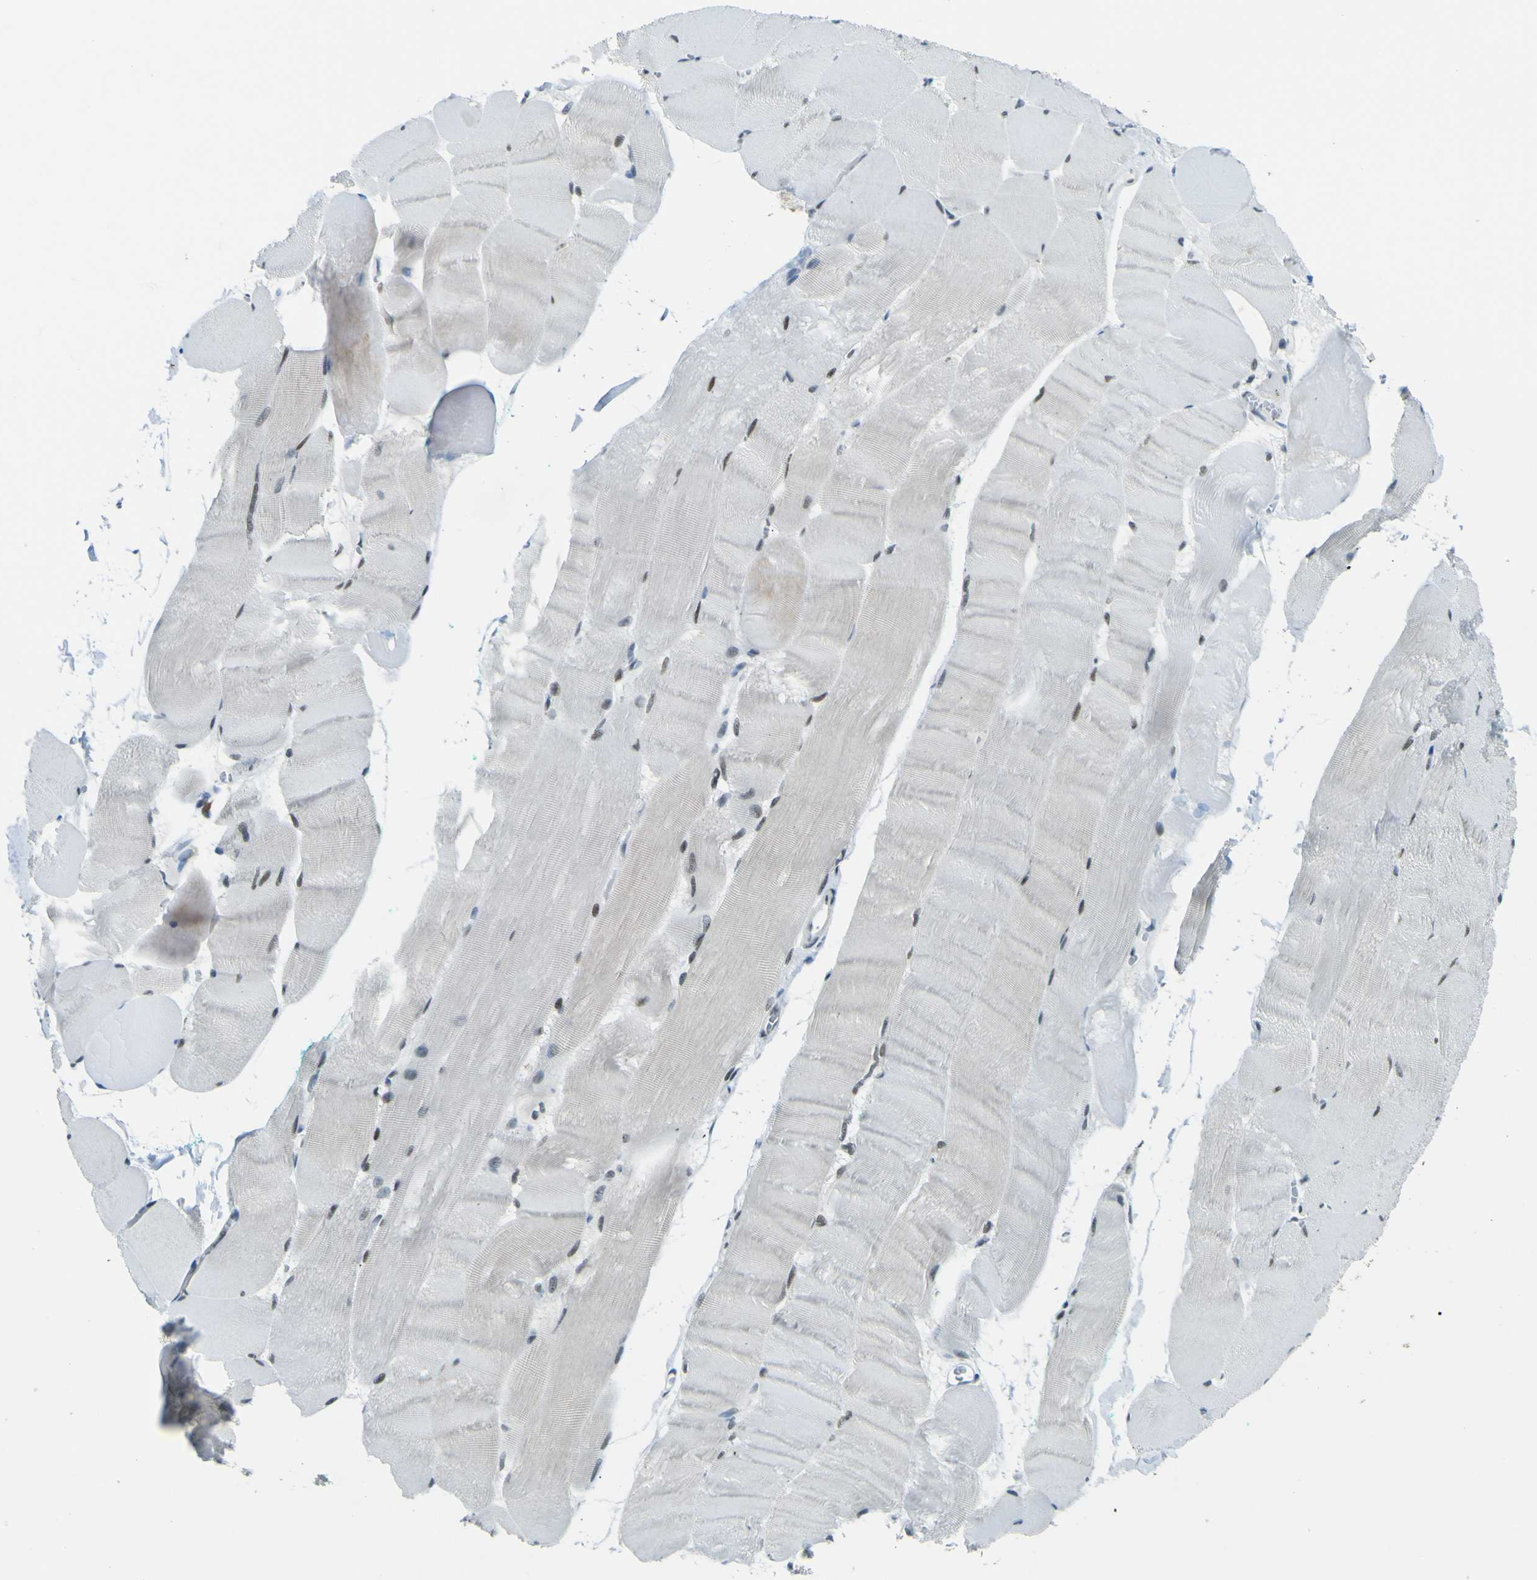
{"staining": {"intensity": "weak", "quantity": "25%-75%", "location": "nuclear"}, "tissue": "skeletal muscle", "cell_type": "Myocytes", "image_type": "normal", "snomed": [{"axis": "morphology", "description": "Normal tissue, NOS"}, {"axis": "morphology", "description": "Squamous cell carcinoma, NOS"}, {"axis": "topography", "description": "Skeletal muscle"}], "caption": "The photomicrograph reveals immunohistochemical staining of benign skeletal muscle. There is weak nuclear expression is appreciated in about 25%-75% of myocytes.", "gene": "CEBPG", "patient": {"sex": "male", "age": 51}}